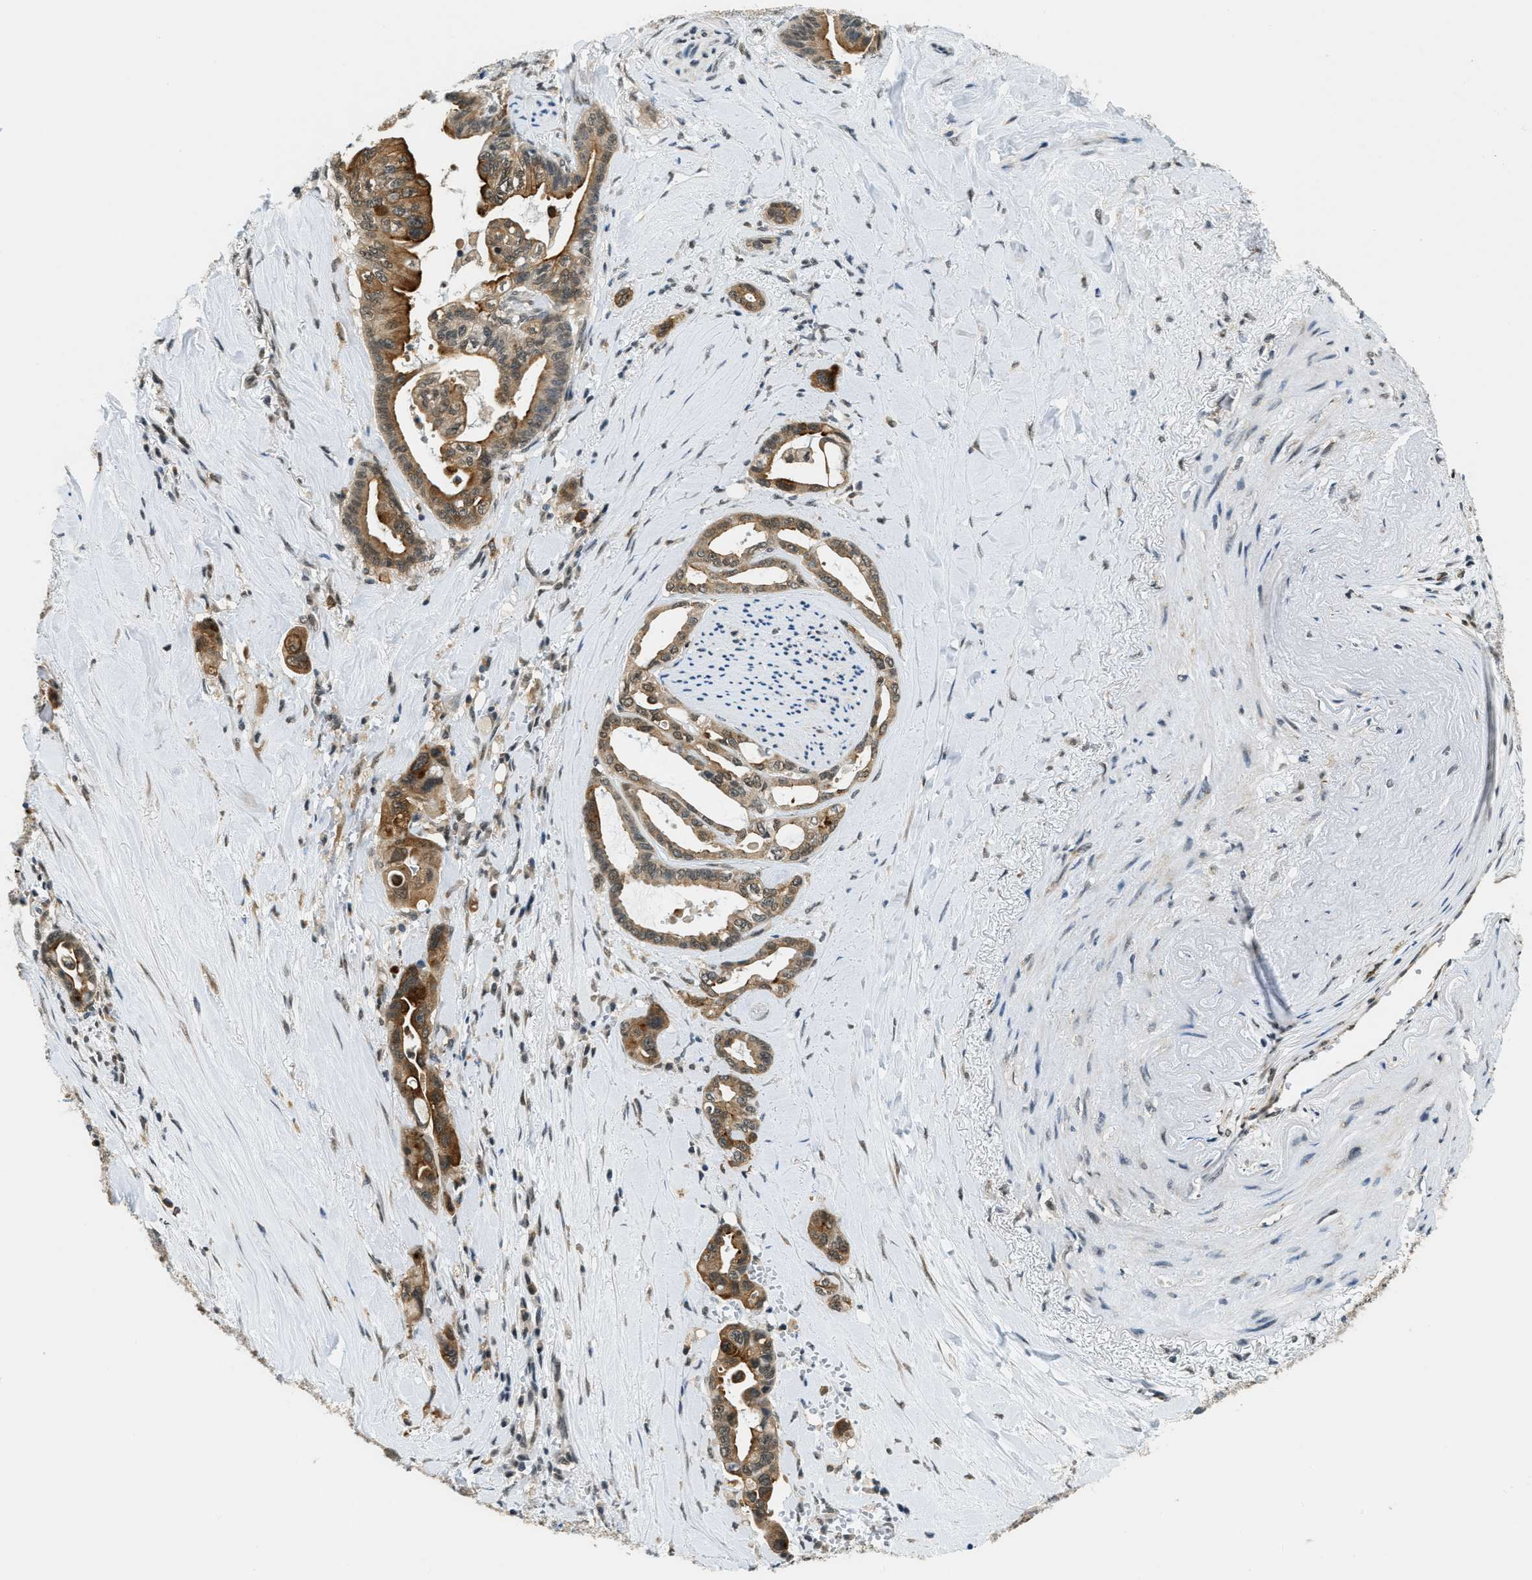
{"staining": {"intensity": "moderate", "quantity": ">75%", "location": "cytoplasmic/membranous"}, "tissue": "pancreatic cancer", "cell_type": "Tumor cells", "image_type": "cancer", "snomed": [{"axis": "morphology", "description": "Adenocarcinoma, NOS"}, {"axis": "topography", "description": "Pancreas"}], "caption": "Immunohistochemistry image of human adenocarcinoma (pancreatic) stained for a protein (brown), which exhibits medium levels of moderate cytoplasmic/membranous expression in approximately >75% of tumor cells.", "gene": "RAB11FIP1", "patient": {"sex": "male", "age": 70}}